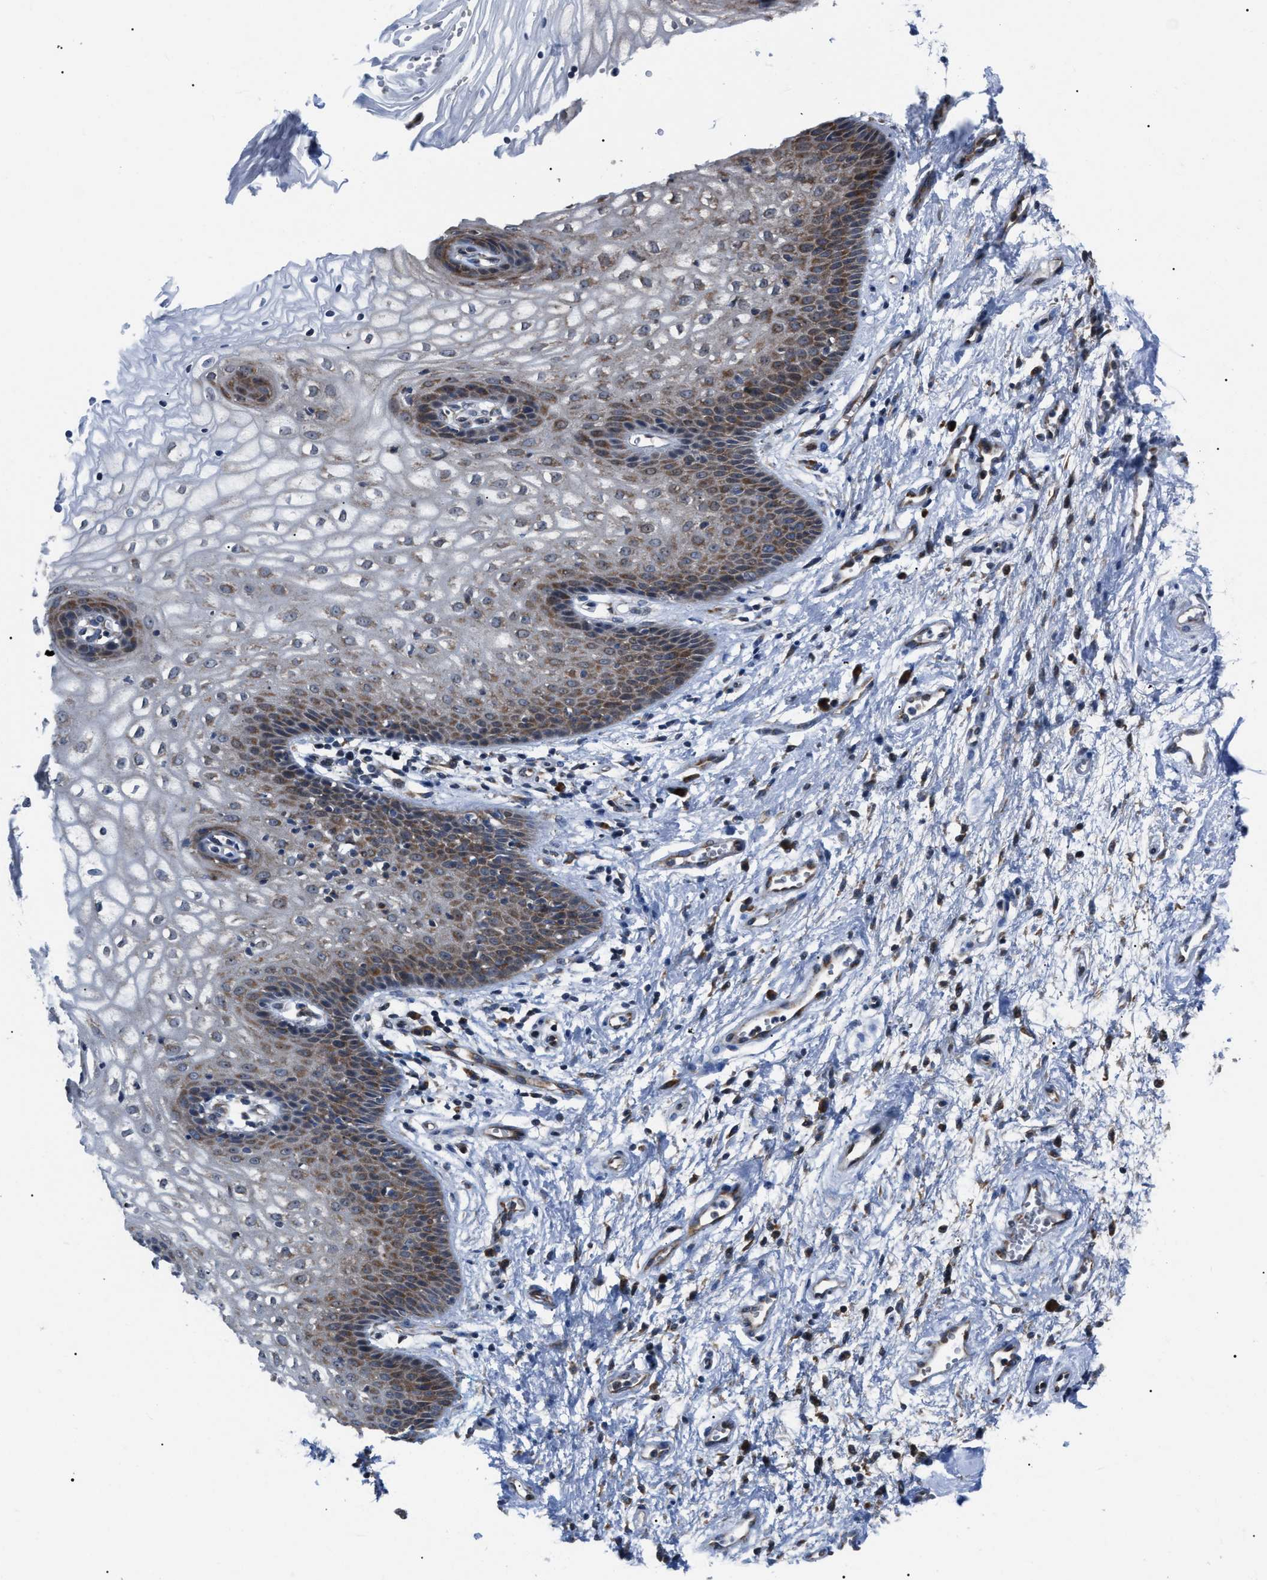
{"staining": {"intensity": "moderate", "quantity": "25%-75%", "location": "cytoplasmic/membranous"}, "tissue": "vagina", "cell_type": "Squamous epithelial cells", "image_type": "normal", "snomed": [{"axis": "morphology", "description": "Normal tissue, NOS"}, {"axis": "topography", "description": "Vagina"}], "caption": "Immunohistochemical staining of unremarkable human vagina shows 25%-75% levels of moderate cytoplasmic/membranous protein positivity in approximately 25%-75% of squamous epithelial cells. (IHC, brightfield microscopy, high magnification).", "gene": "AGO2", "patient": {"sex": "female", "age": 34}}